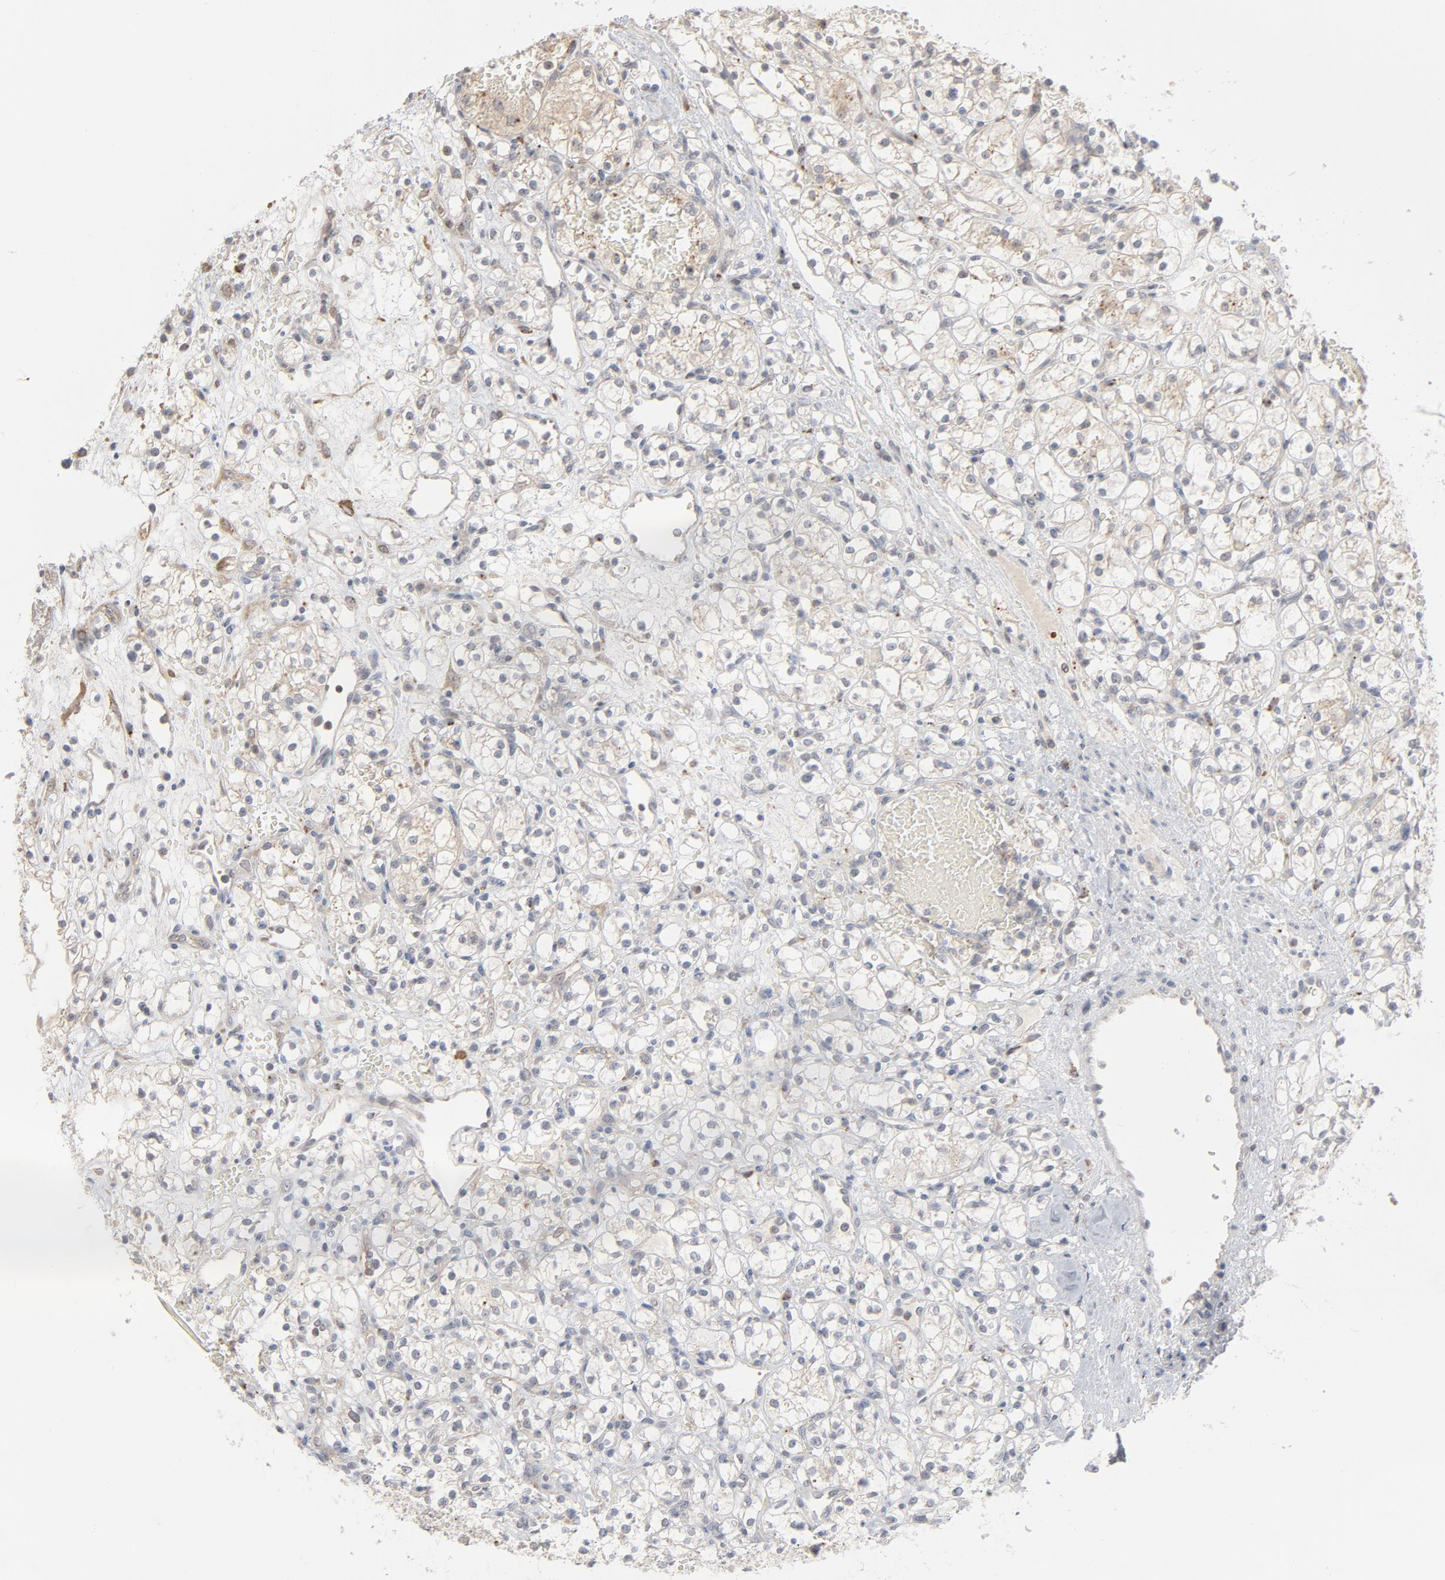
{"staining": {"intensity": "negative", "quantity": "none", "location": "none"}, "tissue": "renal cancer", "cell_type": "Tumor cells", "image_type": "cancer", "snomed": [{"axis": "morphology", "description": "Adenocarcinoma, NOS"}, {"axis": "topography", "description": "Kidney"}], "caption": "Protein analysis of adenocarcinoma (renal) demonstrates no significant positivity in tumor cells.", "gene": "POMT2", "patient": {"sex": "female", "age": 60}}